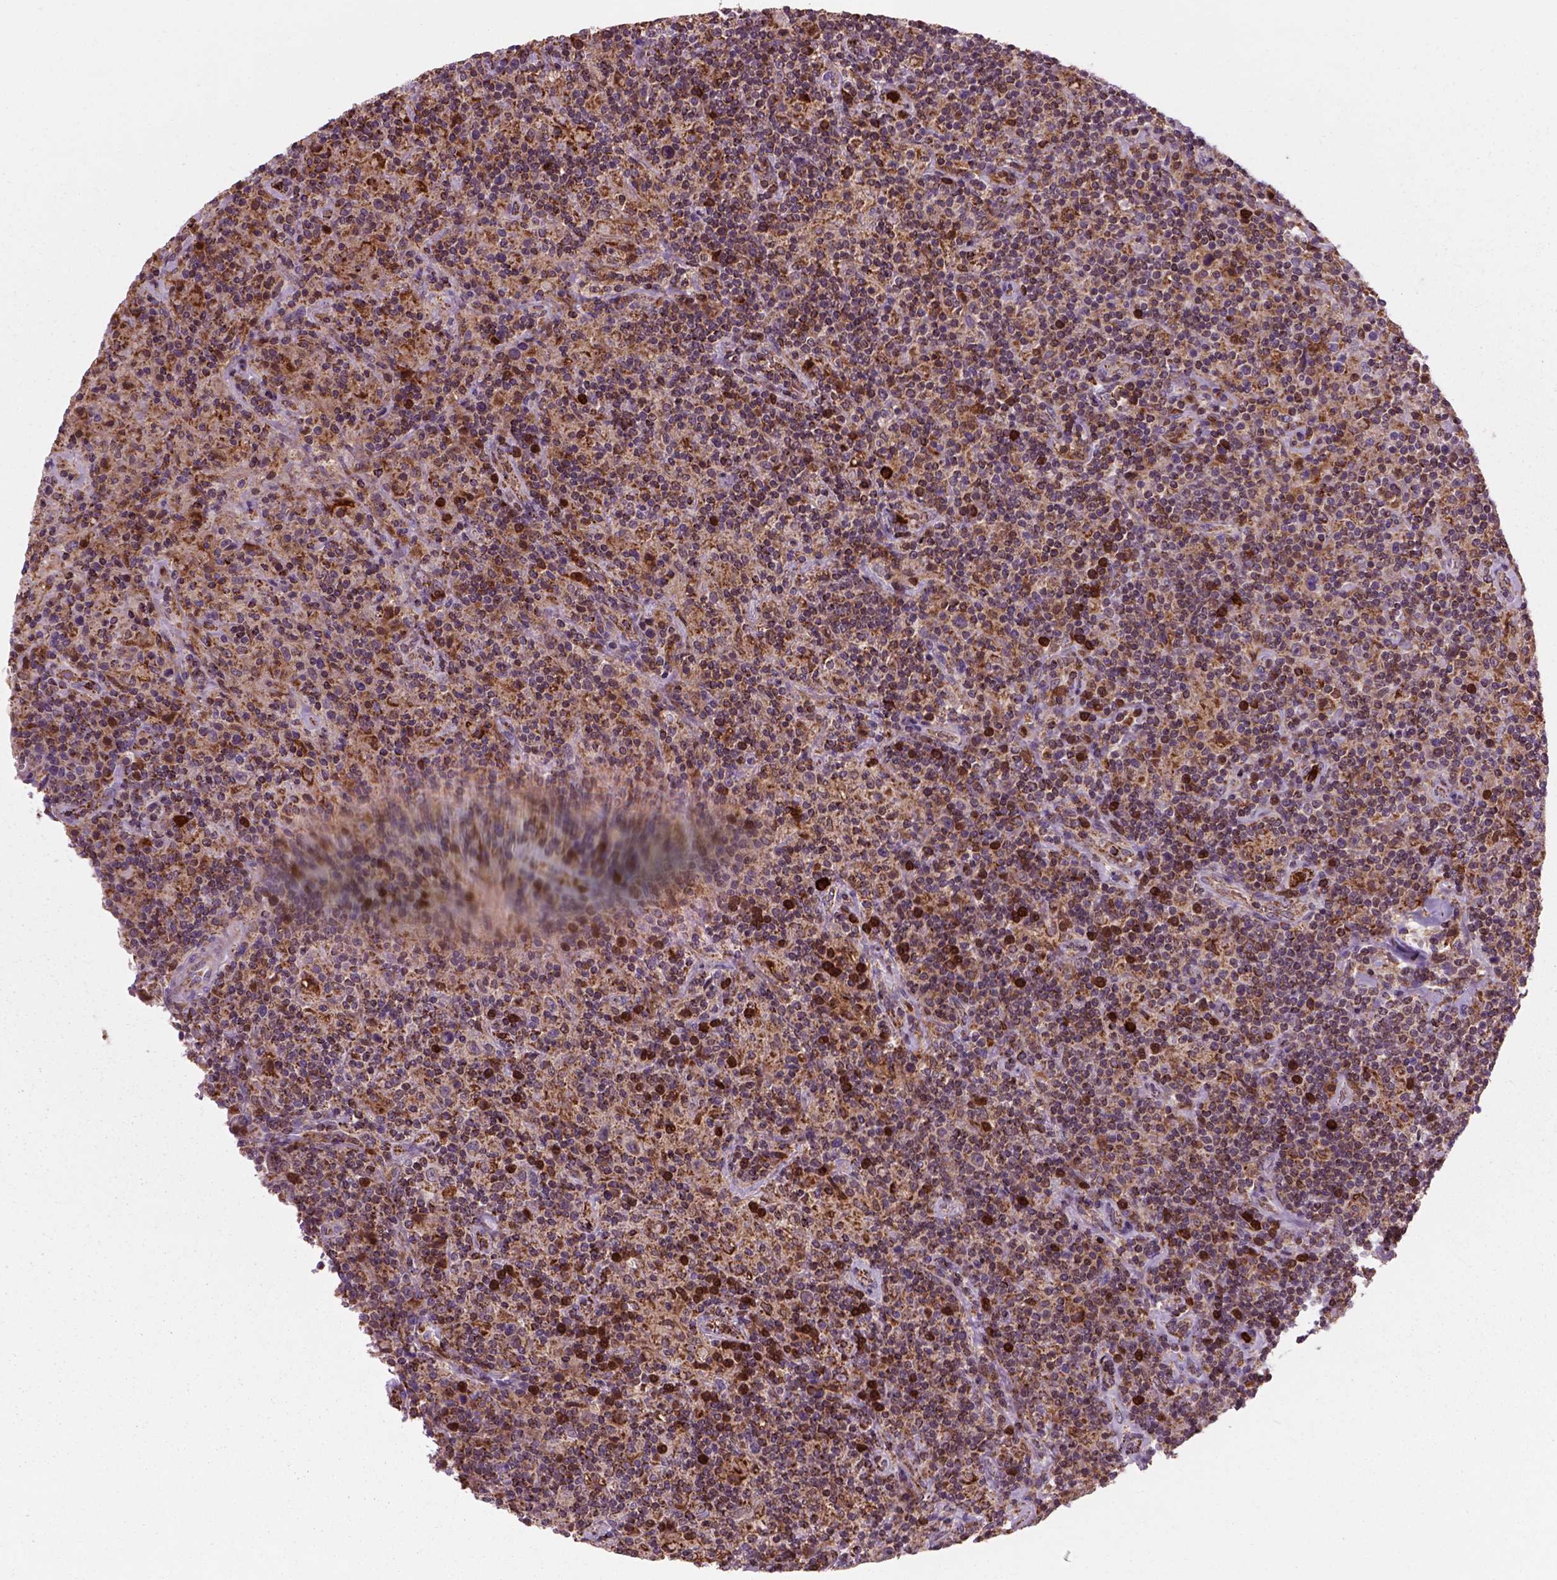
{"staining": {"intensity": "moderate", "quantity": ">75%", "location": "cytoplasmic/membranous"}, "tissue": "lymphoma", "cell_type": "Tumor cells", "image_type": "cancer", "snomed": [{"axis": "morphology", "description": "Hodgkin's disease, NOS"}, {"axis": "topography", "description": "Lymph node"}], "caption": "Protein analysis of lymphoma tissue shows moderate cytoplasmic/membranous positivity in about >75% of tumor cells.", "gene": "NUDT16L1", "patient": {"sex": "male", "age": 70}}